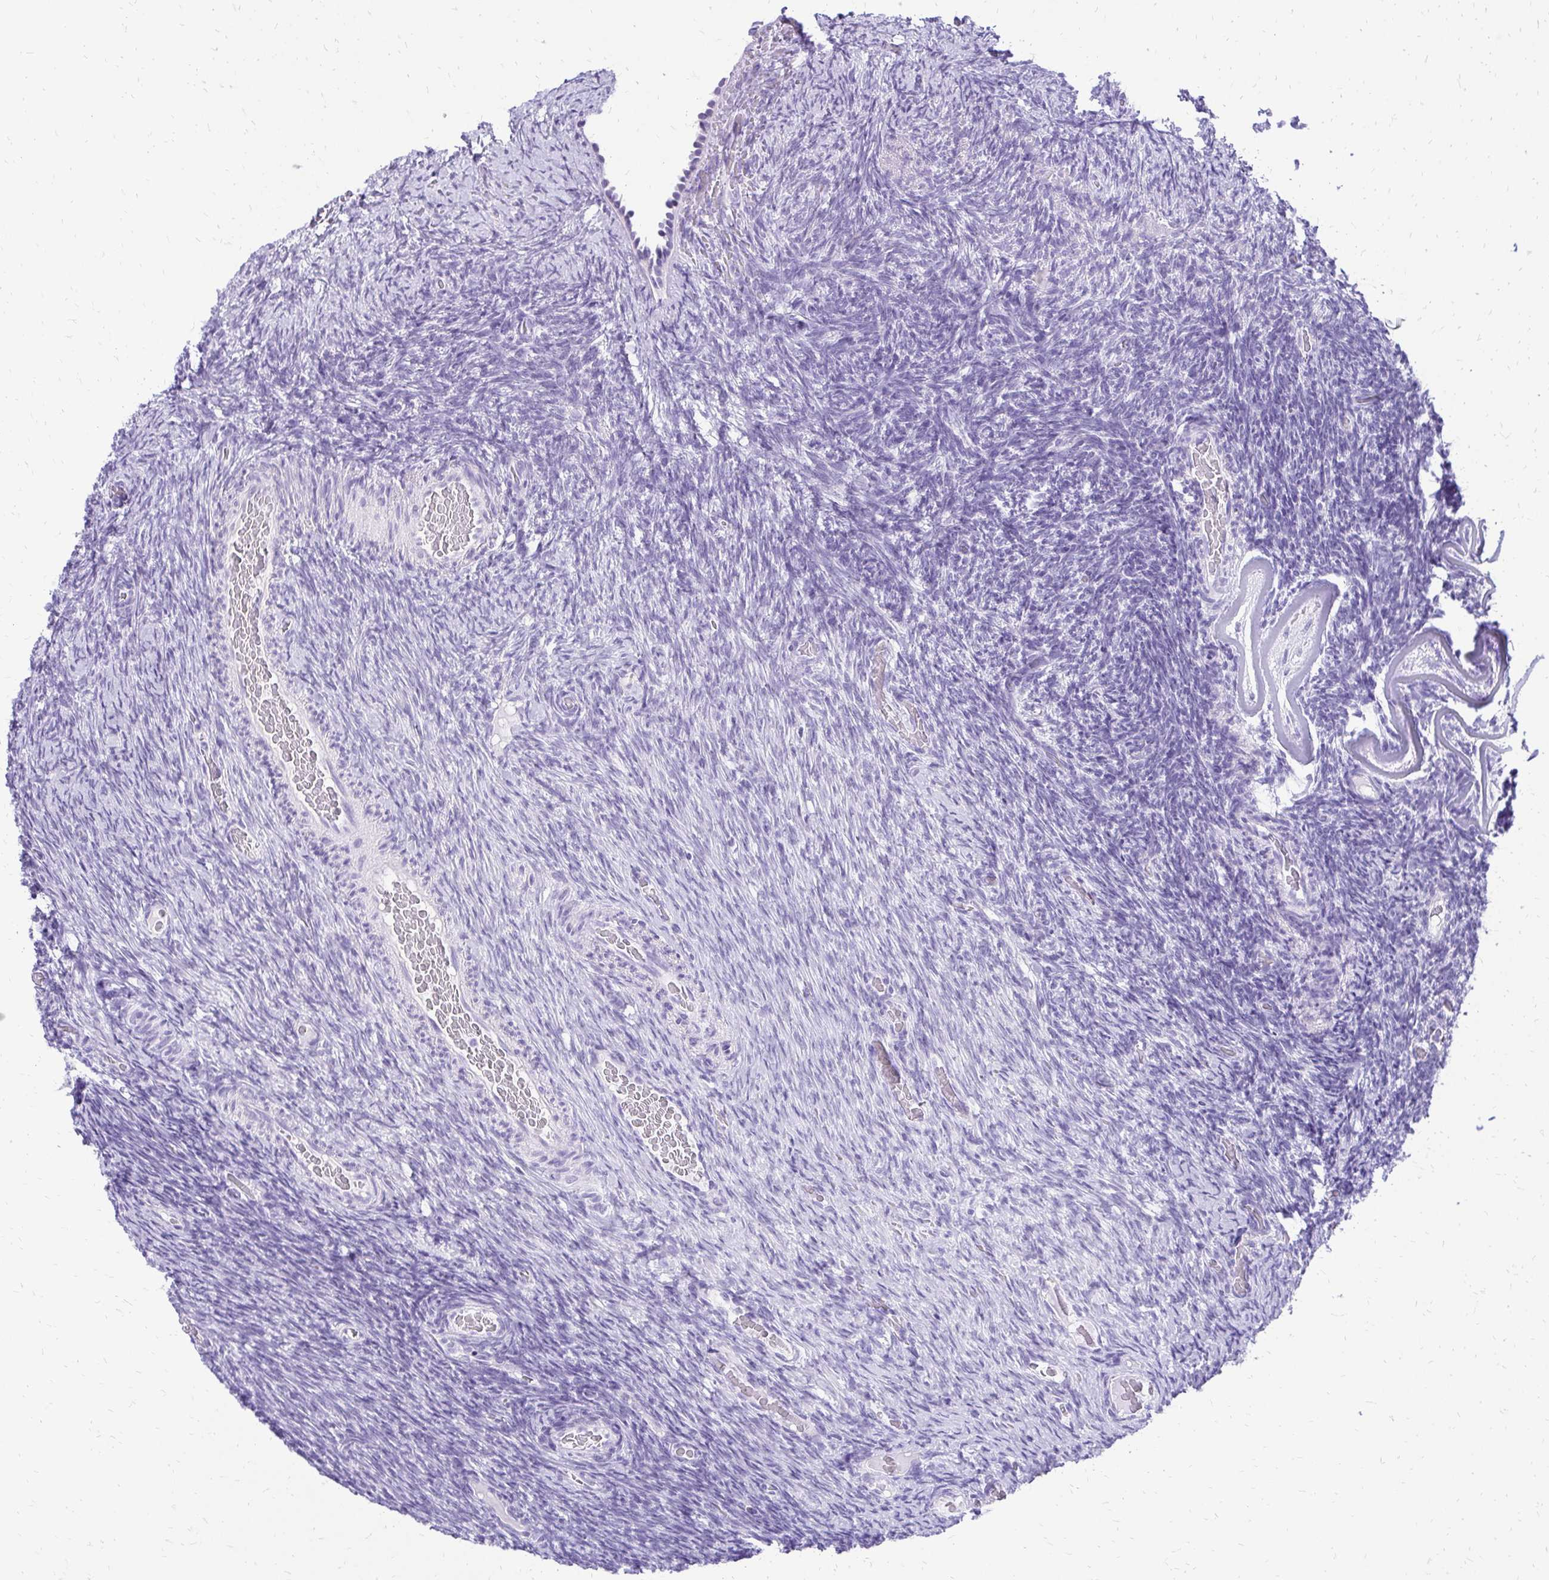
{"staining": {"intensity": "negative", "quantity": "none", "location": "none"}, "tissue": "ovary", "cell_type": "Ovarian stroma cells", "image_type": "normal", "snomed": [{"axis": "morphology", "description": "Normal tissue, NOS"}, {"axis": "topography", "description": "Ovary"}], "caption": "This histopathology image is of normal ovary stained with IHC to label a protein in brown with the nuclei are counter-stained blue. There is no staining in ovarian stroma cells.", "gene": "SLC32A1", "patient": {"sex": "female", "age": 34}}